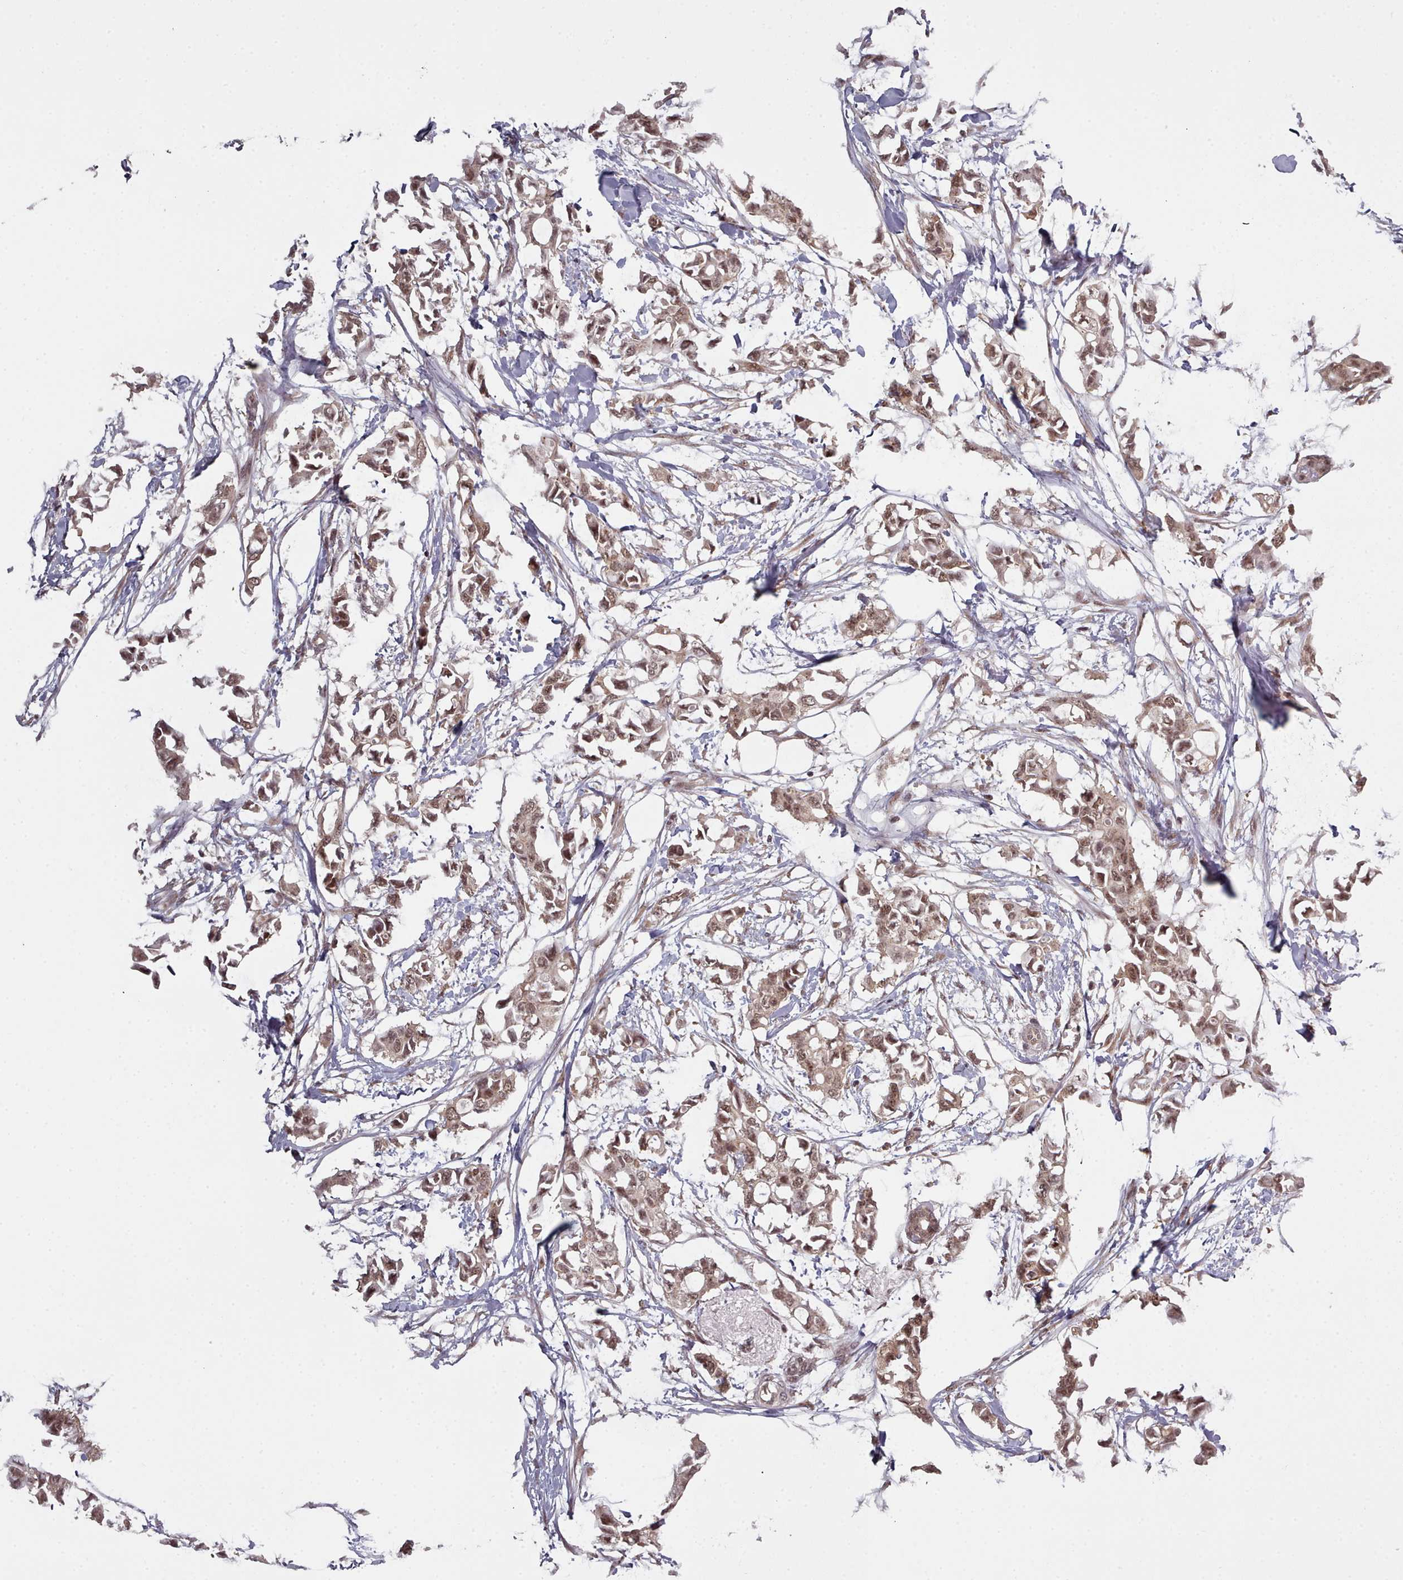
{"staining": {"intensity": "weak", "quantity": ">75%", "location": "nuclear"}, "tissue": "breast cancer", "cell_type": "Tumor cells", "image_type": "cancer", "snomed": [{"axis": "morphology", "description": "Duct carcinoma"}, {"axis": "topography", "description": "Breast"}], "caption": "There is low levels of weak nuclear positivity in tumor cells of breast cancer, as demonstrated by immunohistochemical staining (brown color).", "gene": "DHX8", "patient": {"sex": "female", "age": 41}}